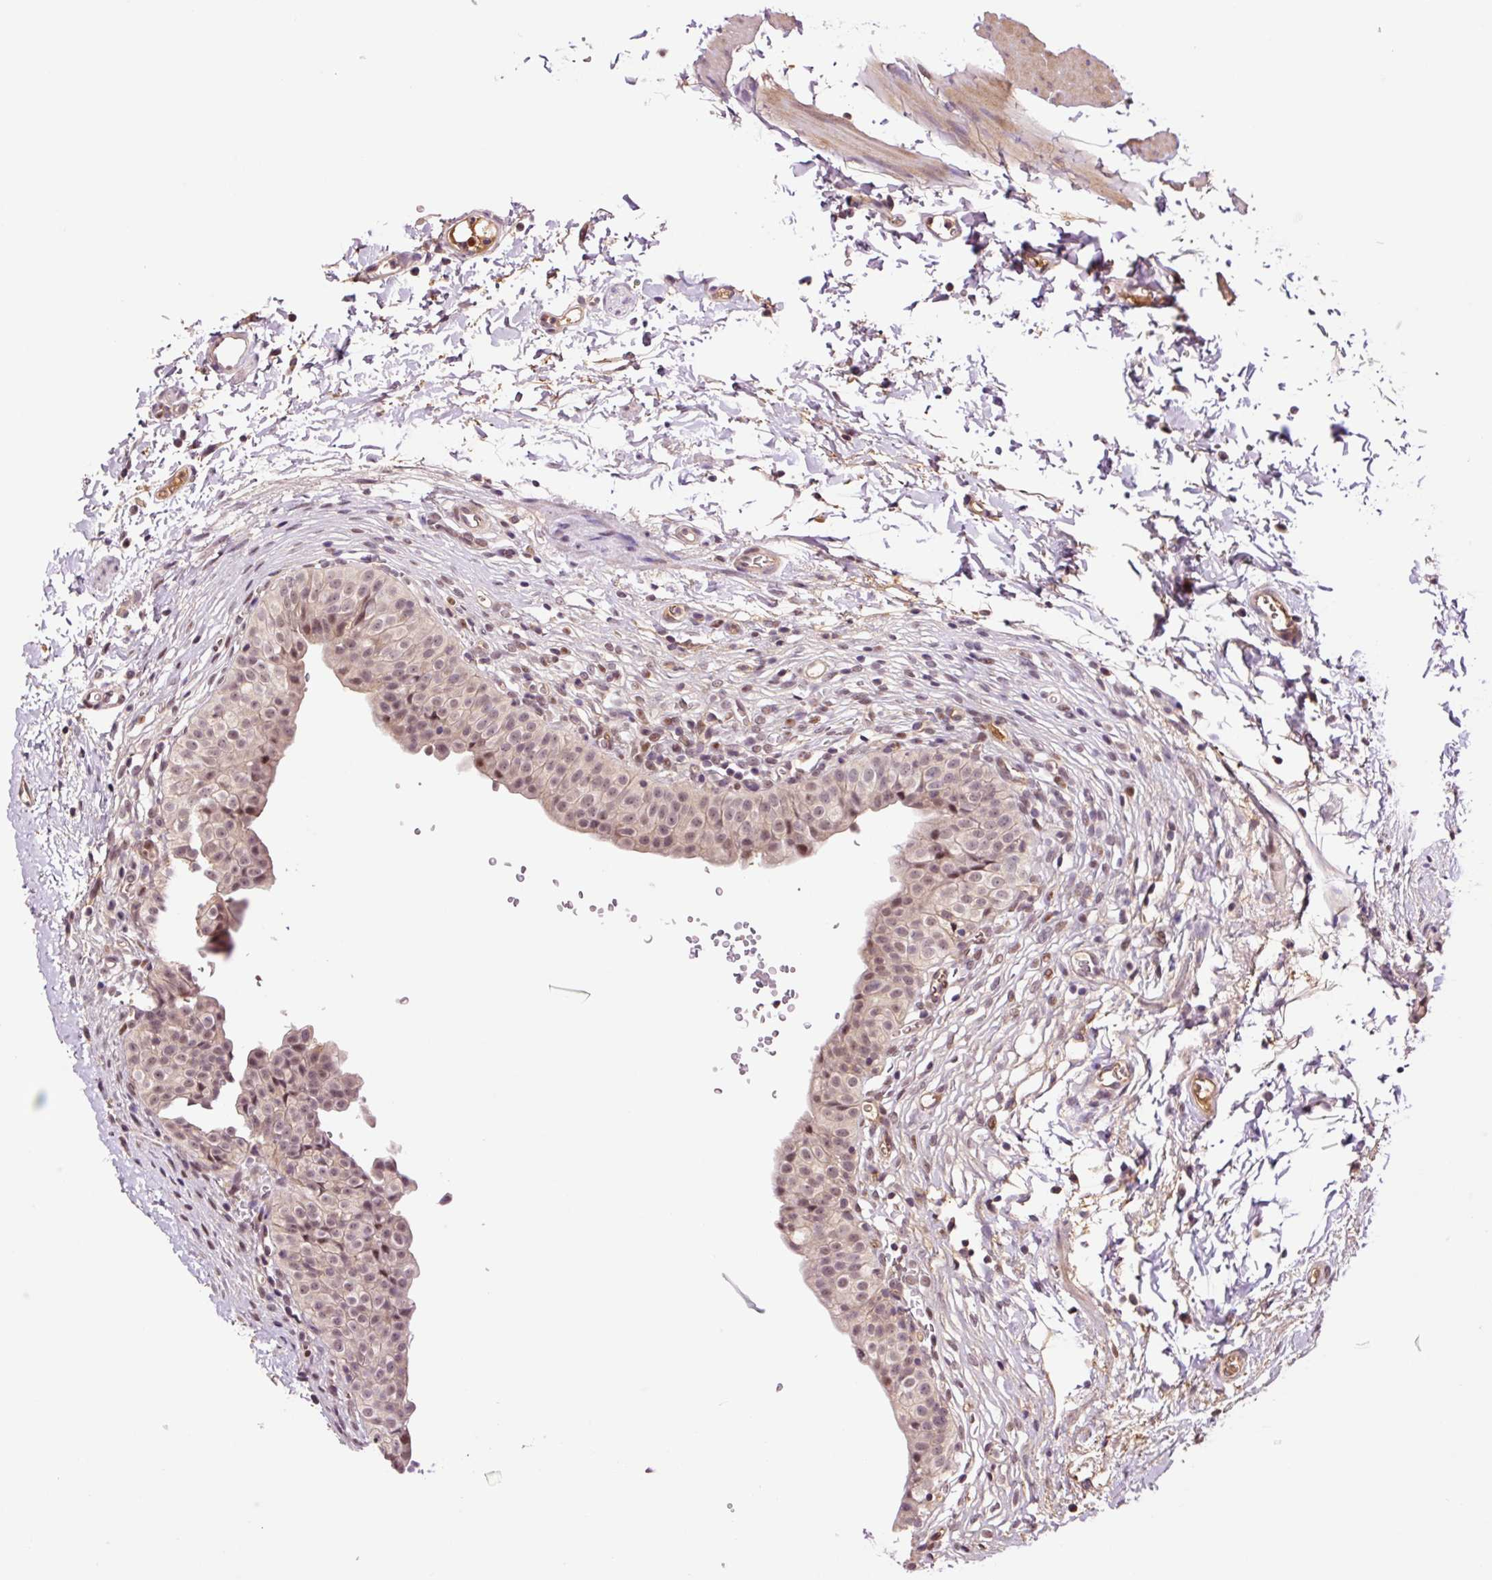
{"staining": {"intensity": "weak", "quantity": ">75%", "location": "cytoplasmic/membranous,nuclear"}, "tissue": "urinary bladder", "cell_type": "Urothelial cells", "image_type": "normal", "snomed": [{"axis": "morphology", "description": "Normal tissue, NOS"}, {"axis": "topography", "description": "Urinary bladder"}, {"axis": "topography", "description": "Peripheral nerve tissue"}], "caption": "A micrograph of urinary bladder stained for a protein exhibits weak cytoplasmic/membranous,nuclear brown staining in urothelial cells.", "gene": "DPPA4", "patient": {"sex": "male", "age": 55}}